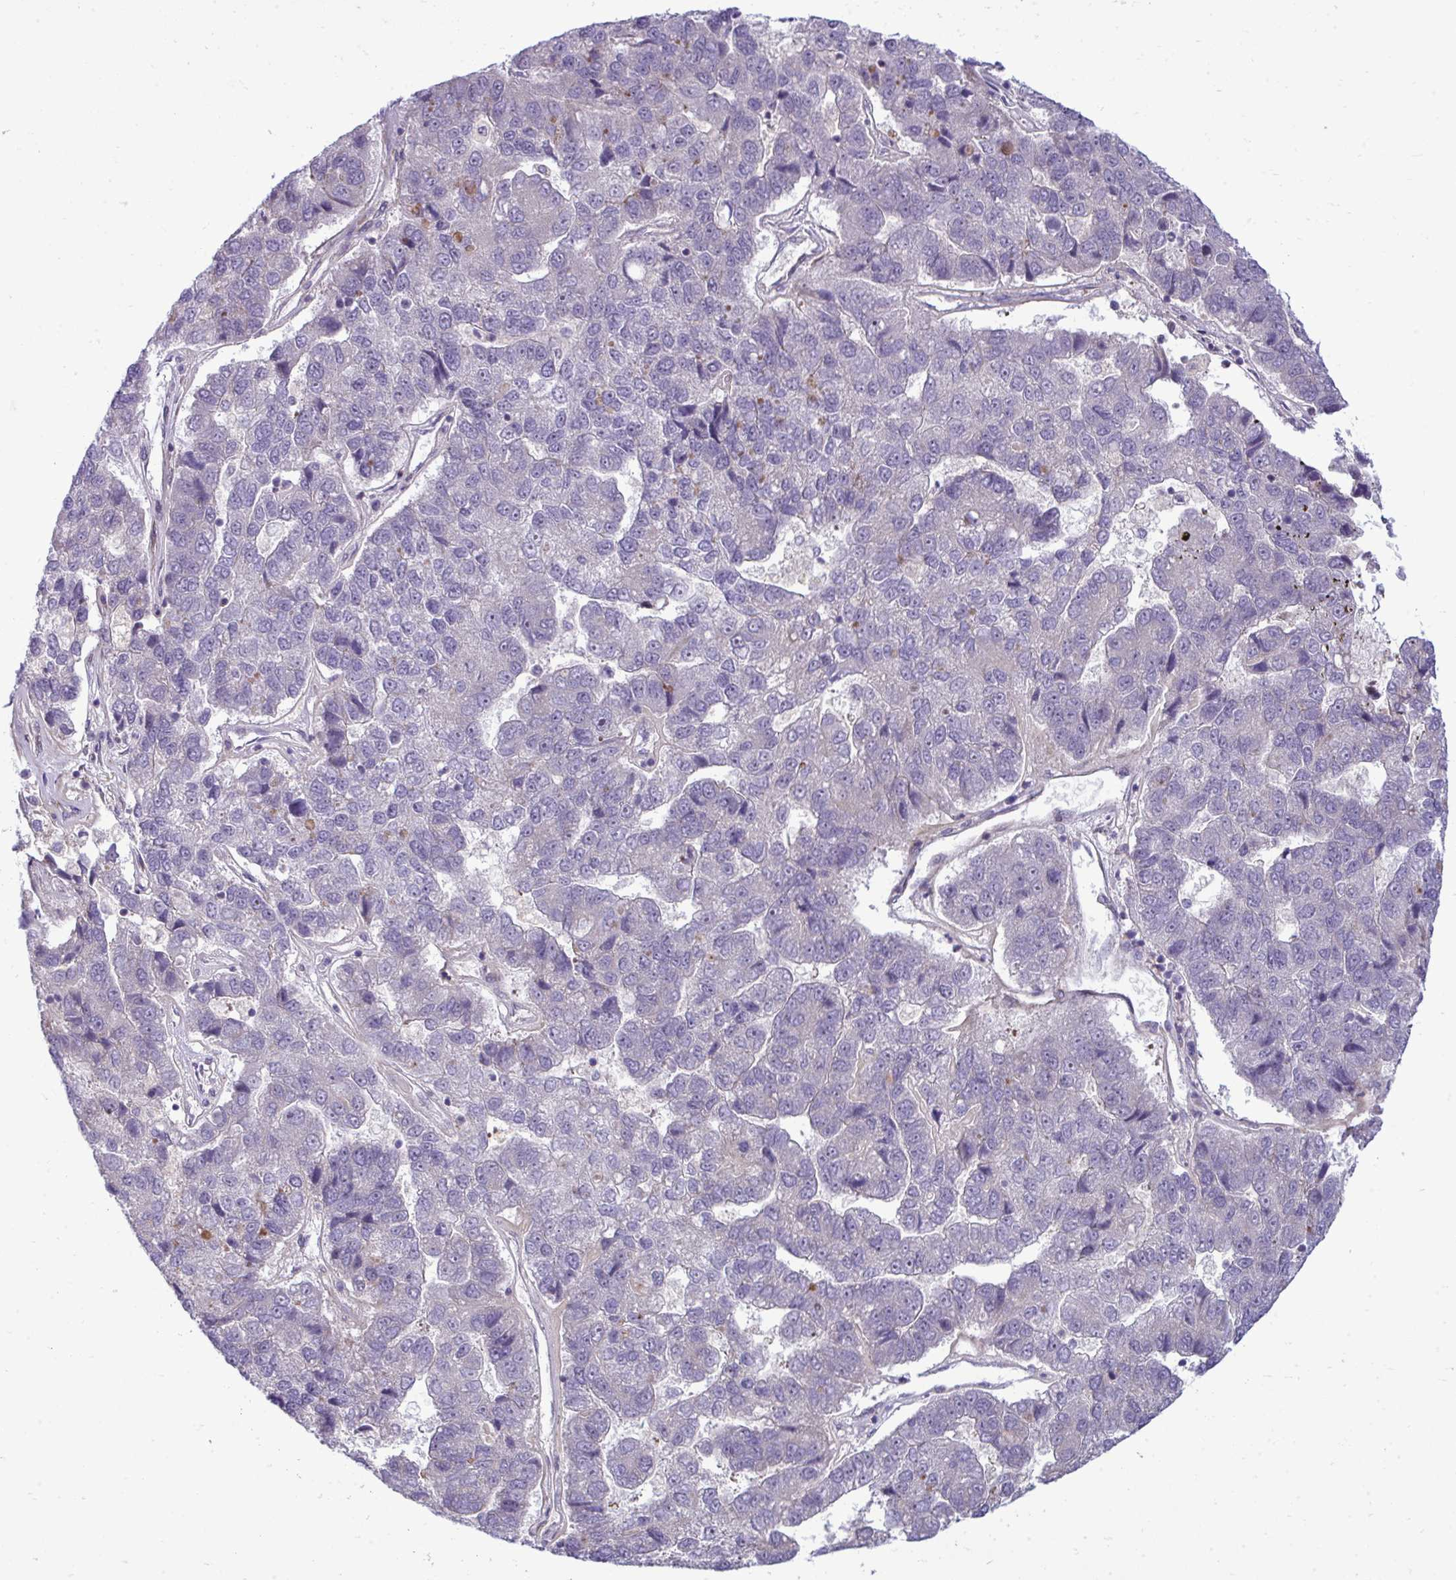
{"staining": {"intensity": "negative", "quantity": "none", "location": "none"}, "tissue": "pancreatic cancer", "cell_type": "Tumor cells", "image_type": "cancer", "snomed": [{"axis": "morphology", "description": "Adenocarcinoma, NOS"}, {"axis": "topography", "description": "Pancreas"}], "caption": "Image shows no protein expression in tumor cells of pancreatic cancer (adenocarcinoma) tissue. The staining was performed using DAB (3,3'-diaminobenzidine) to visualize the protein expression in brown, while the nuclei were stained in blue with hematoxylin (Magnification: 20x).", "gene": "ZSCAN9", "patient": {"sex": "female", "age": 61}}